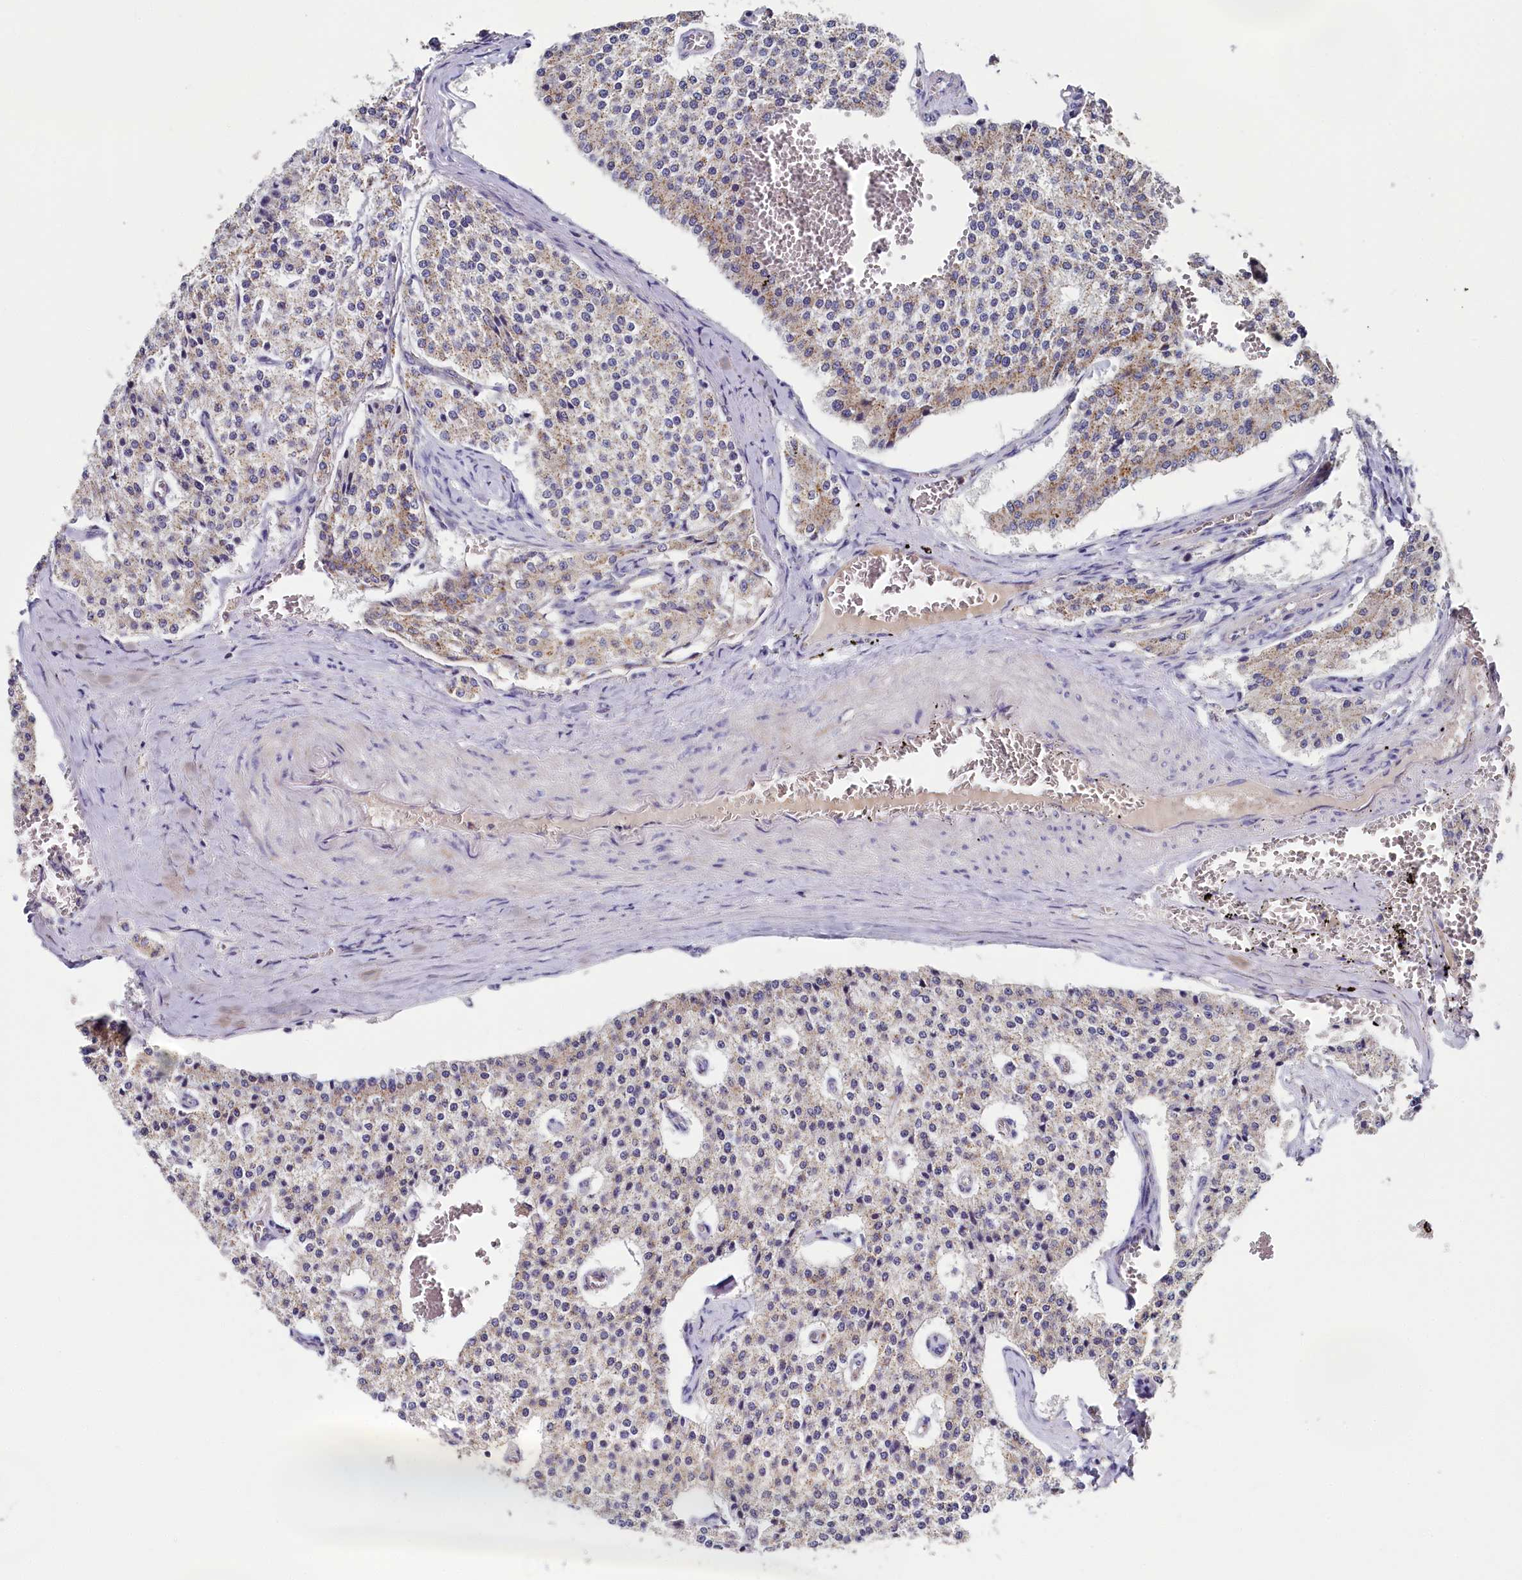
{"staining": {"intensity": "weak", "quantity": "25%-75%", "location": "cytoplasmic/membranous"}, "tissue": "carcinoid", "cell_type": "Tumor cells", "image_type": "cancer", "snomed": [{"axis": "morphology", "description": "Carcinoid, malignant, NOS"}, {"axis": "topography", "description": "Colon"}], "caption": "Protein staining of carcinoid (malignant) tissue exhibits weak cytoplasmic/membranous positivity in about 25%-75% of tumor cells.", "gene": "SPINK9", "patient": {"sex": "female", "age": 52}}